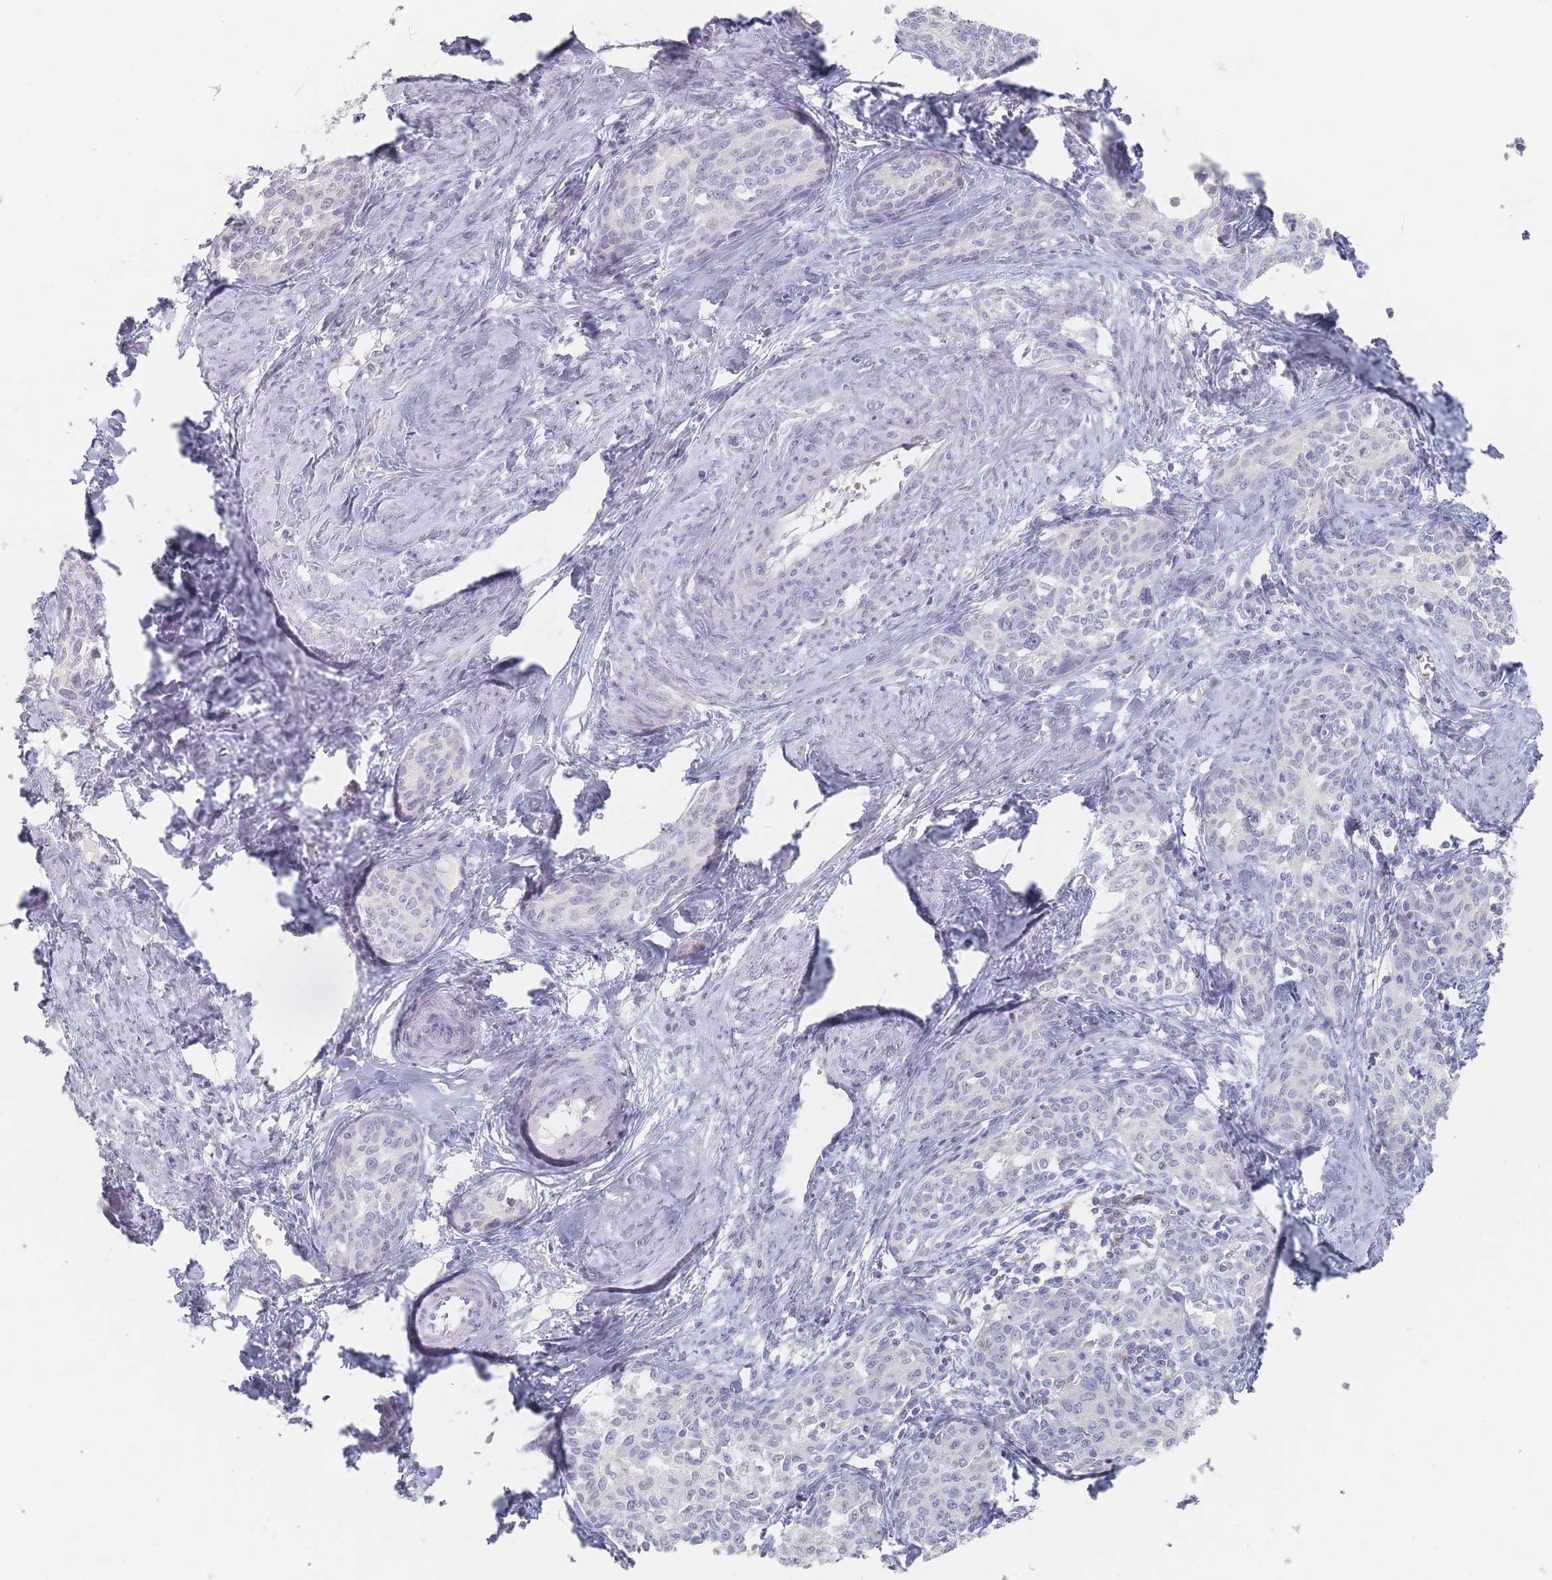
{"staining": {"intensity": "negative", "quantity": "none", "location": "none"}, "tissue": "cervical cancer", "cell_type": "Tumor cells", "image_type": "cancer", "snomed": [{"axis": "morphology", "description": "Squamous cell carcinoma, NOS"}, {"axis": "morphology", "description": "Adenocarcinoma, NOS"}, {"axis": "topography", "description": "Cervix"}], "caption": "Immunohistochemical staining of human squamous cell carcinoma (cervical) exhibits no significant staining in tumor cells. (Stains: DAB (3,3'-diaminobenzidine) immunohistochemistry (IHC) with hematoxylin counter stain, Microscopy: brightfield microscopy at high magnification).", "gene": "CD37", "patient": {"sex": "female", "age": 52}}